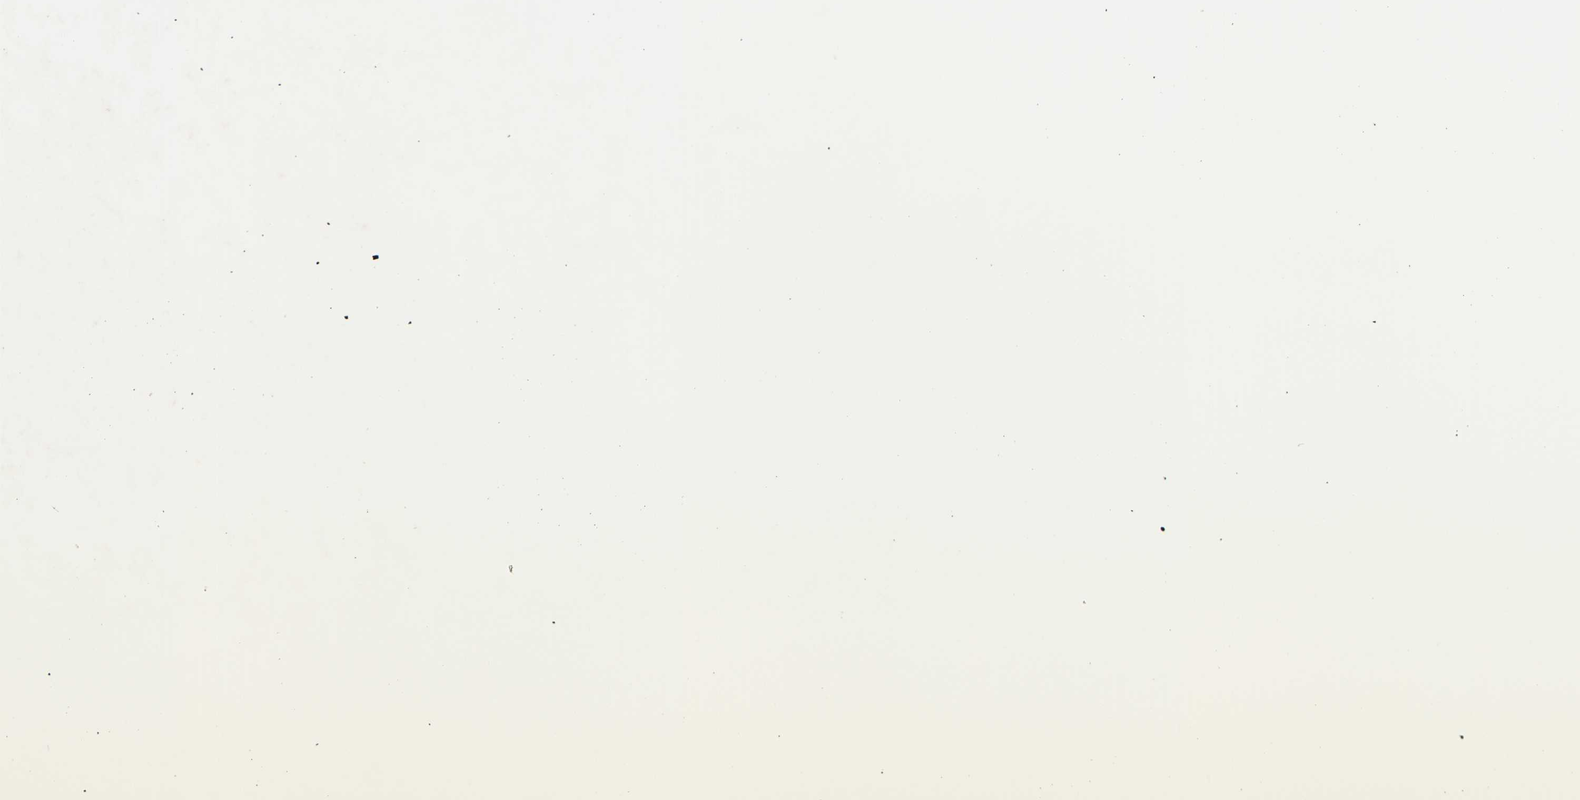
{"staining": {"intensity": "weak", "quantity": "25%-75%", "location": "nuclear"}, "tissue": "oral mucosa", "cell_type": "Squamous epithelial cells", "image_type": "normal", "snomed": [{"axis": "morphology", "description": "Normal tissue, NOS"}, {"axis": "morphology", "description": "Squamous cell carcinoma, NOS"}, {"axis": "topography", "description": "Skeletal muscle"}, {"axis": "topography", "description": "Oral tissue"}], "caption": "This photomicrograph shows IHC staining of normal oral mucosa, with low weak nuclear positivity in about 25%-75% of squamous epithelial cells.", "gene": "EMSY", "patient": {"sex": "male", "age": 71}}